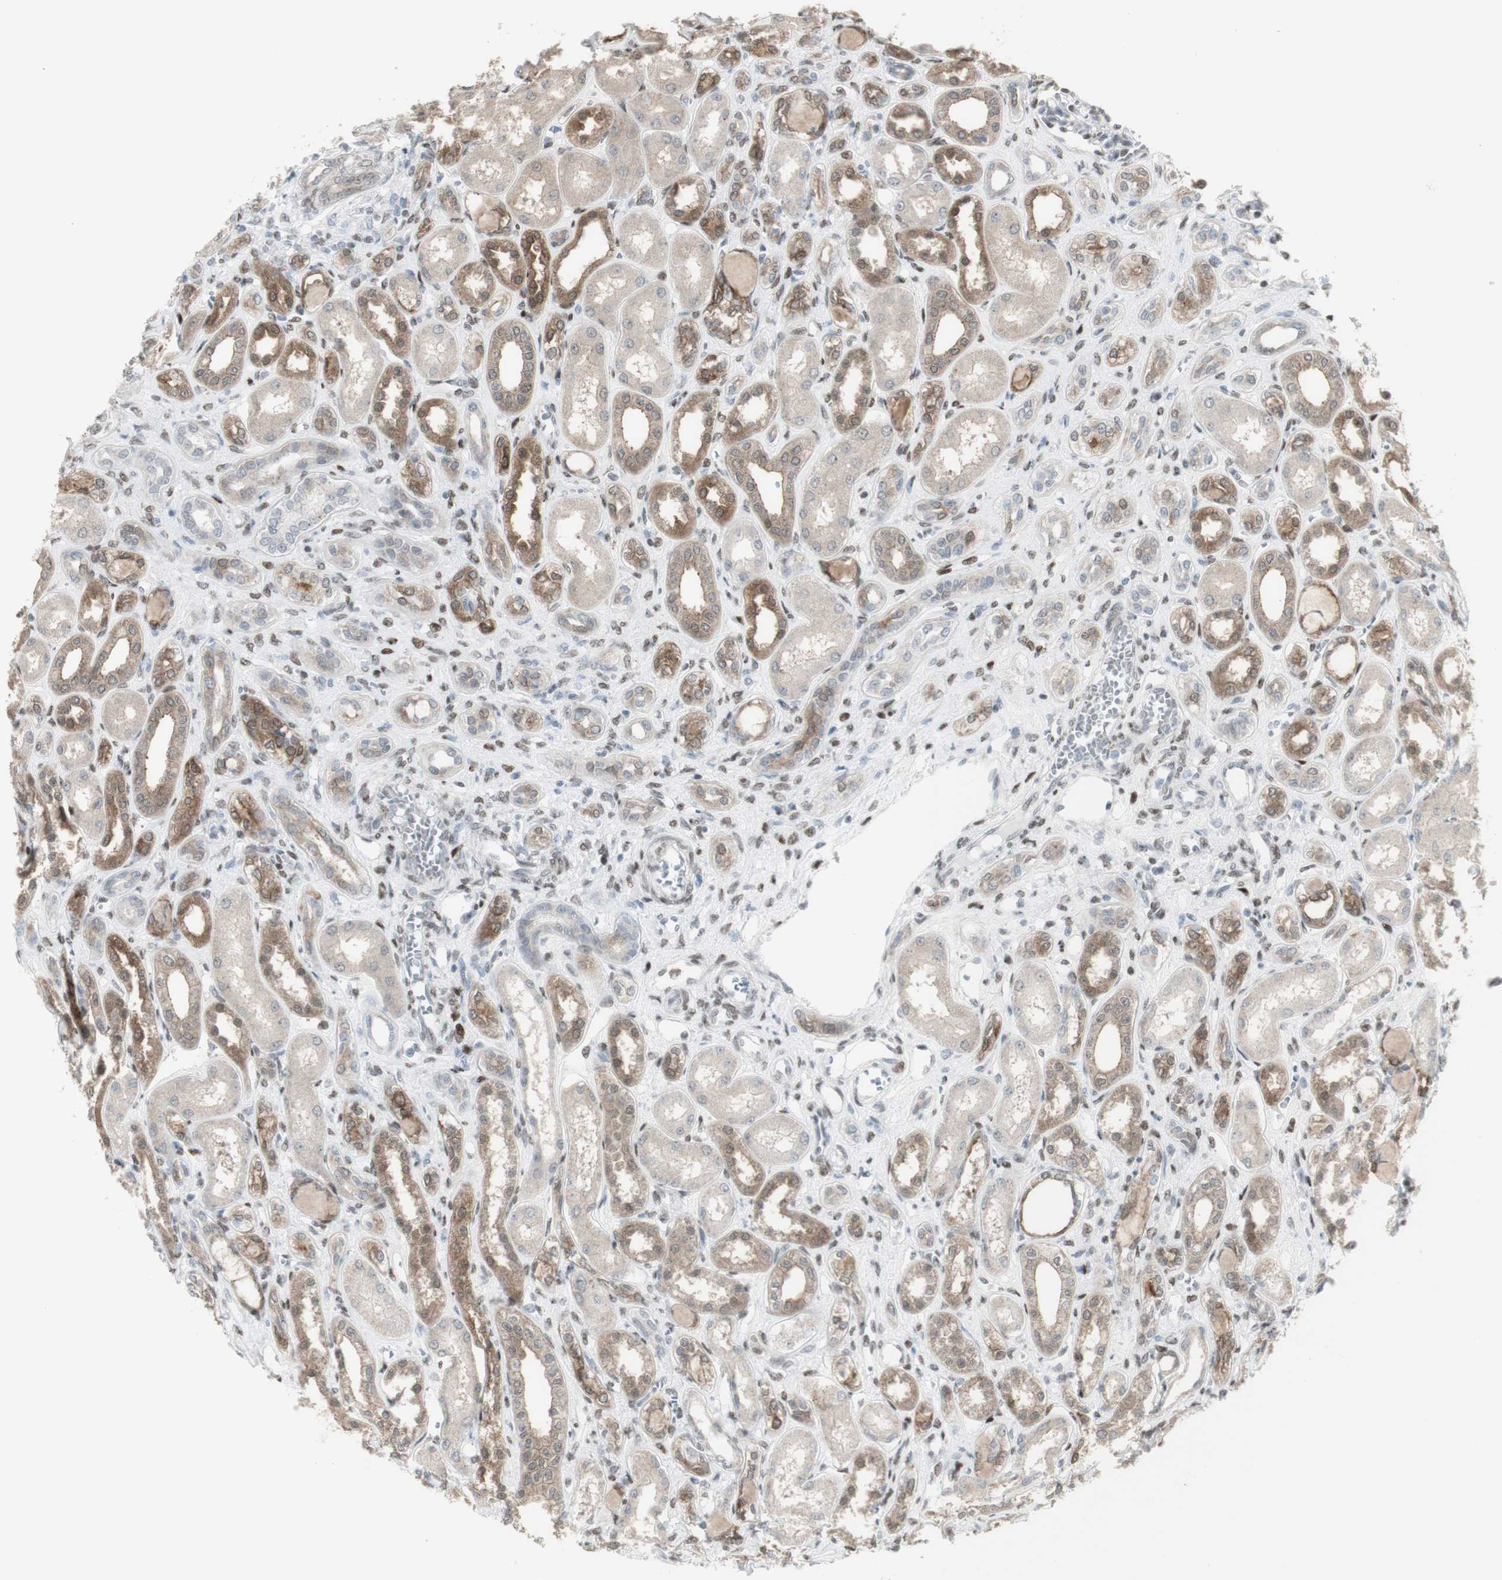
{"staining": {"intensity": "moderate", "quantity": "25%-75%", "location": "nuclear"}, "tissue": "kidney", "cell_type": "Cells in glomeruli", "image_type": "normal", "snomed": [{"axis": "morphology", "description": "Normal tissue, NOS"}, {"axis": "topography", "description": "Kidney"}], "caption": "Immunohistochemical staining of unremarkable human kidney shows medium levels of moderate nuclear positivity in approximately 25%-75% of cells in glomeruli.", "gene": "C1orf116", "patient": {"sex": "male", "age": 7}}